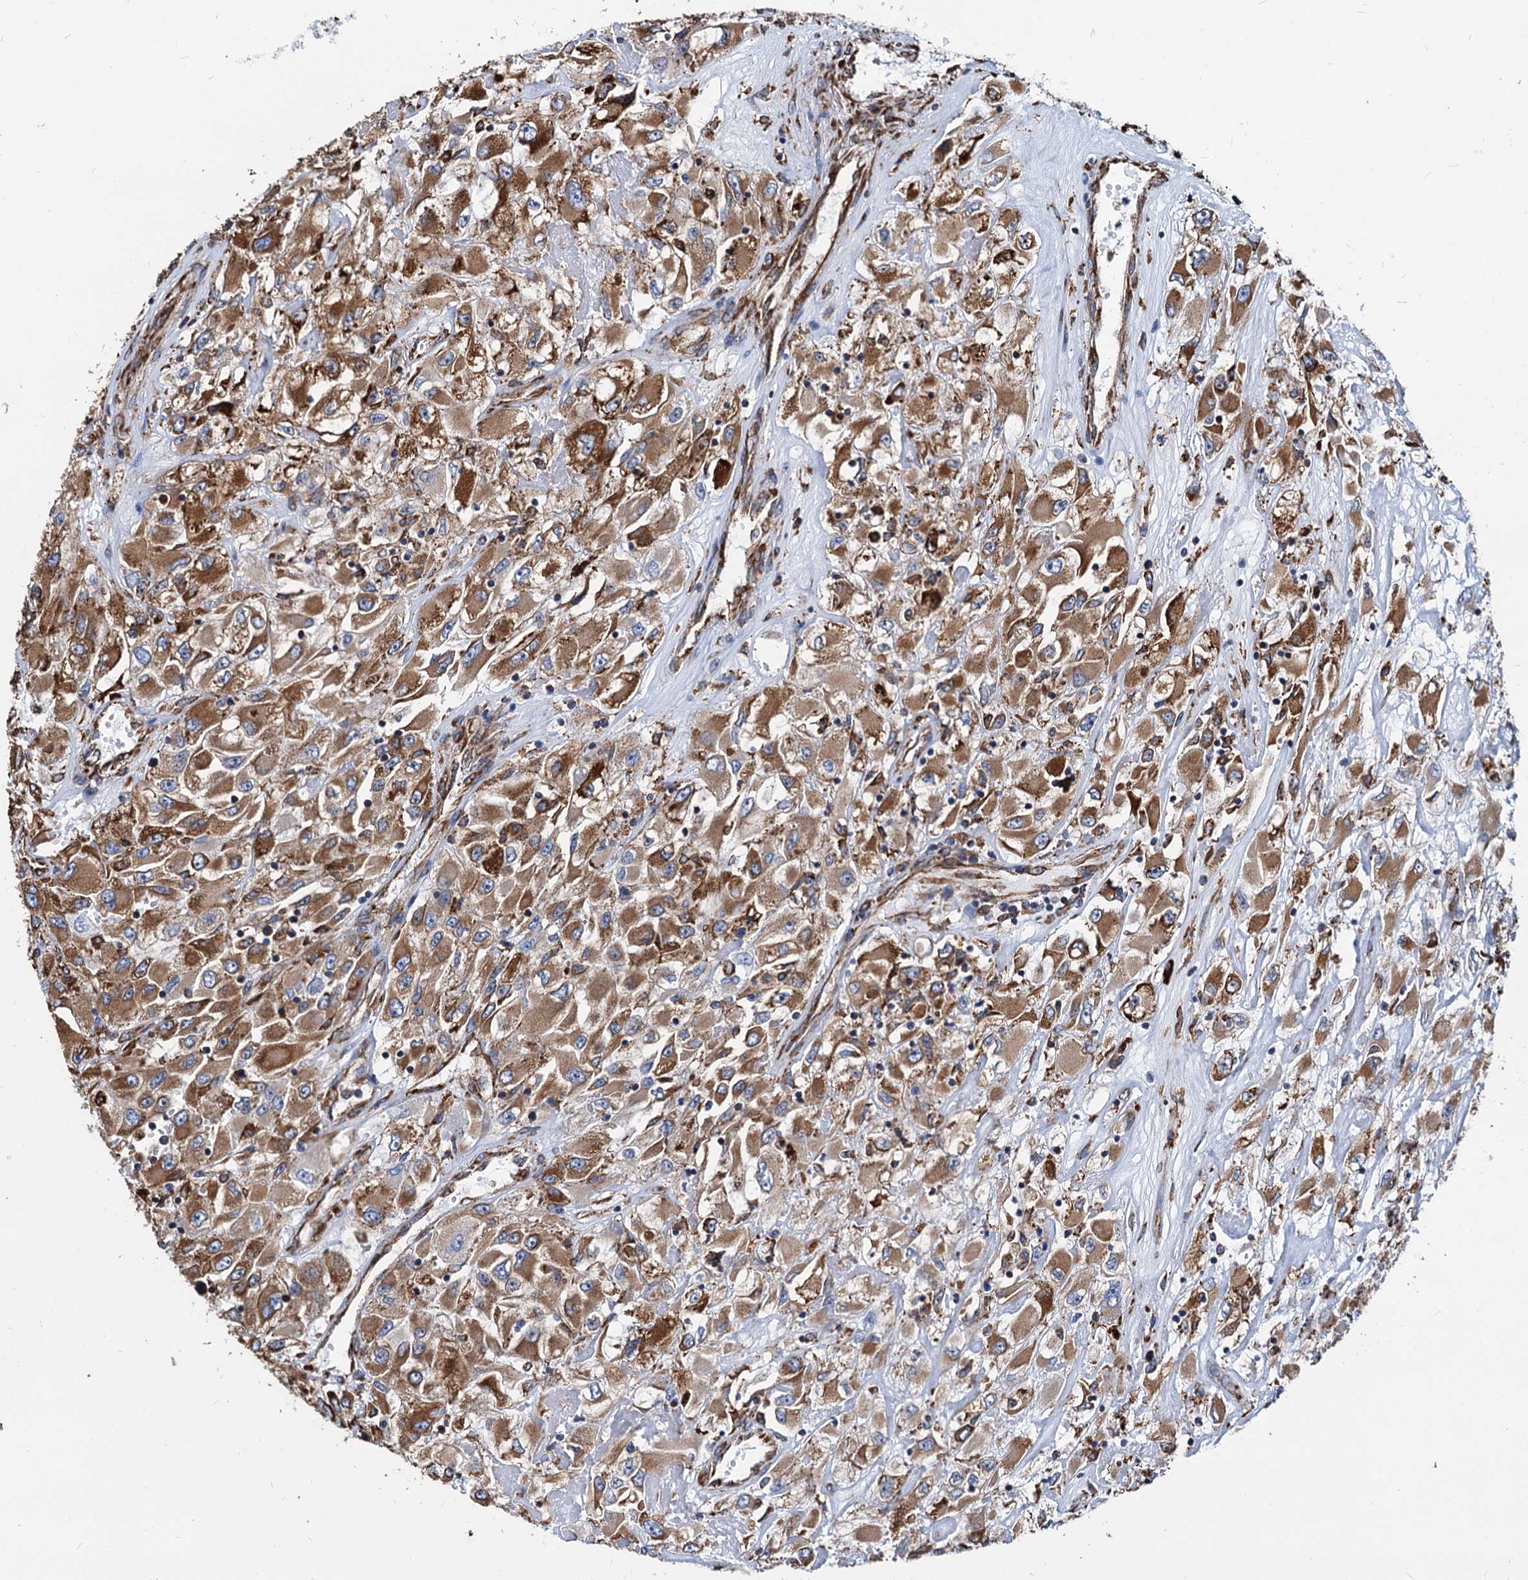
{"staining": {"intensity": "moderate", "quantity": ">75%", "location": "cytoplasmic/membranous"}, "tissue": "renal cancer", "cell_type": "Tumor cells", "image_type": "cancer", "snomed": [{"axis": "morphology", "description": "Adenocarcinoma, NOS"}, {"axis": "topography", "description": "Kidney"}], "caption": "A photomicrograph showing moderate cytoplasmic/membranous staining in approximately >75% of tumor cells in renal cancer (adenocarcinoma), as visualized by brown immunohistochemical staining.", "gene": "HSPA5", "patient": {"sex": "female", "age": 52}}